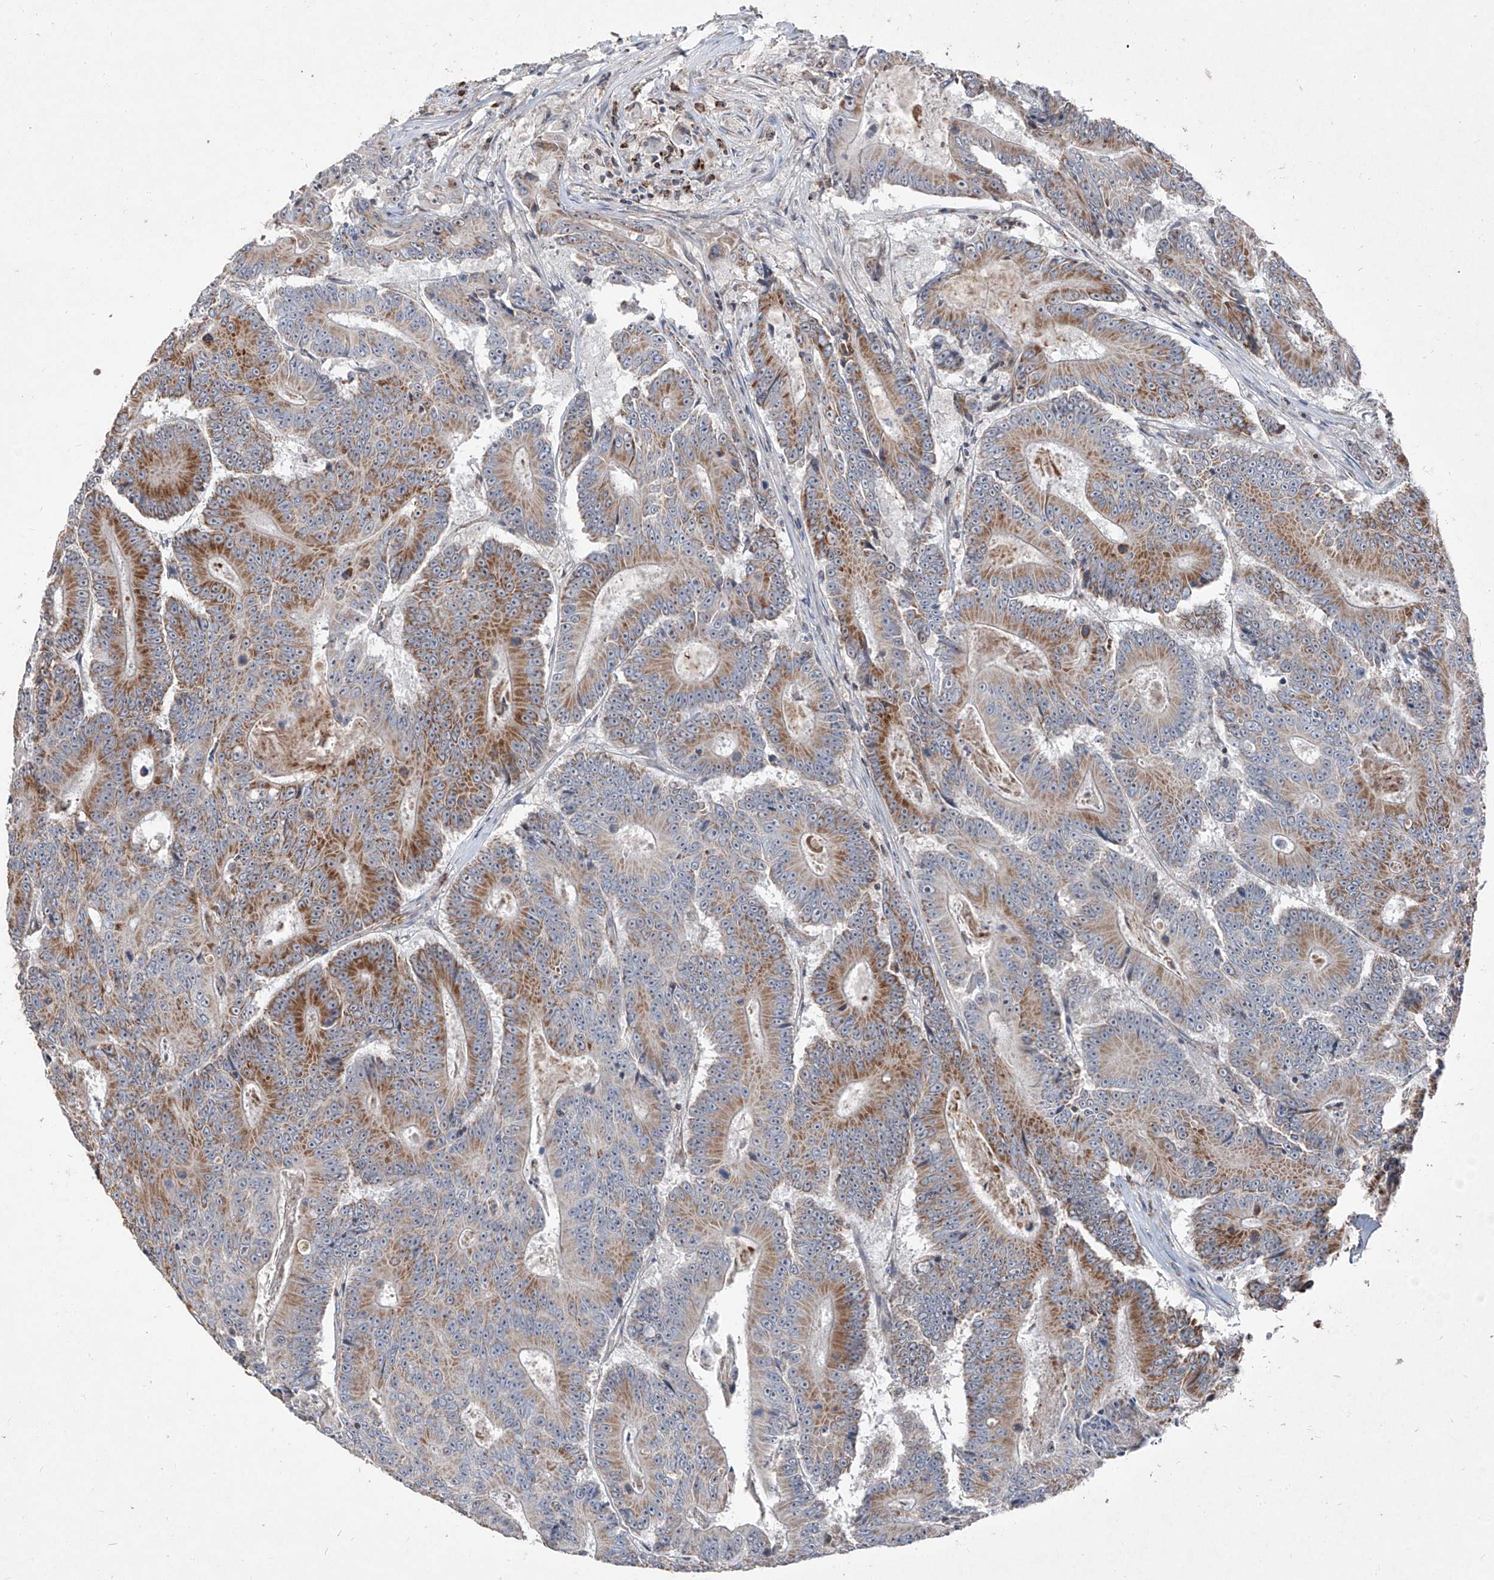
{"staining": {"intensity": "moderate", "quantity": ">75%", "location": "cytoplasmic/membranous"}, "tissue": "colorectal cancer", "cell_type": "Tumor cells", "image_type": "cancer", "snomed": [{"axis": "morphology", "description": "Adenocarcinoma, NOS"}, {"axis": "topography", "description": "Colon"}], "caption": "DAB (3,3'-diaminobenzidine) immunohistochemical staining of colorectal cancer shows moderate cytoplasmic/membranous protein expression in approximately >75% of tumor cells.", "gene": "NDUFB3", "patient": {"sex": "male", "age": 83}}